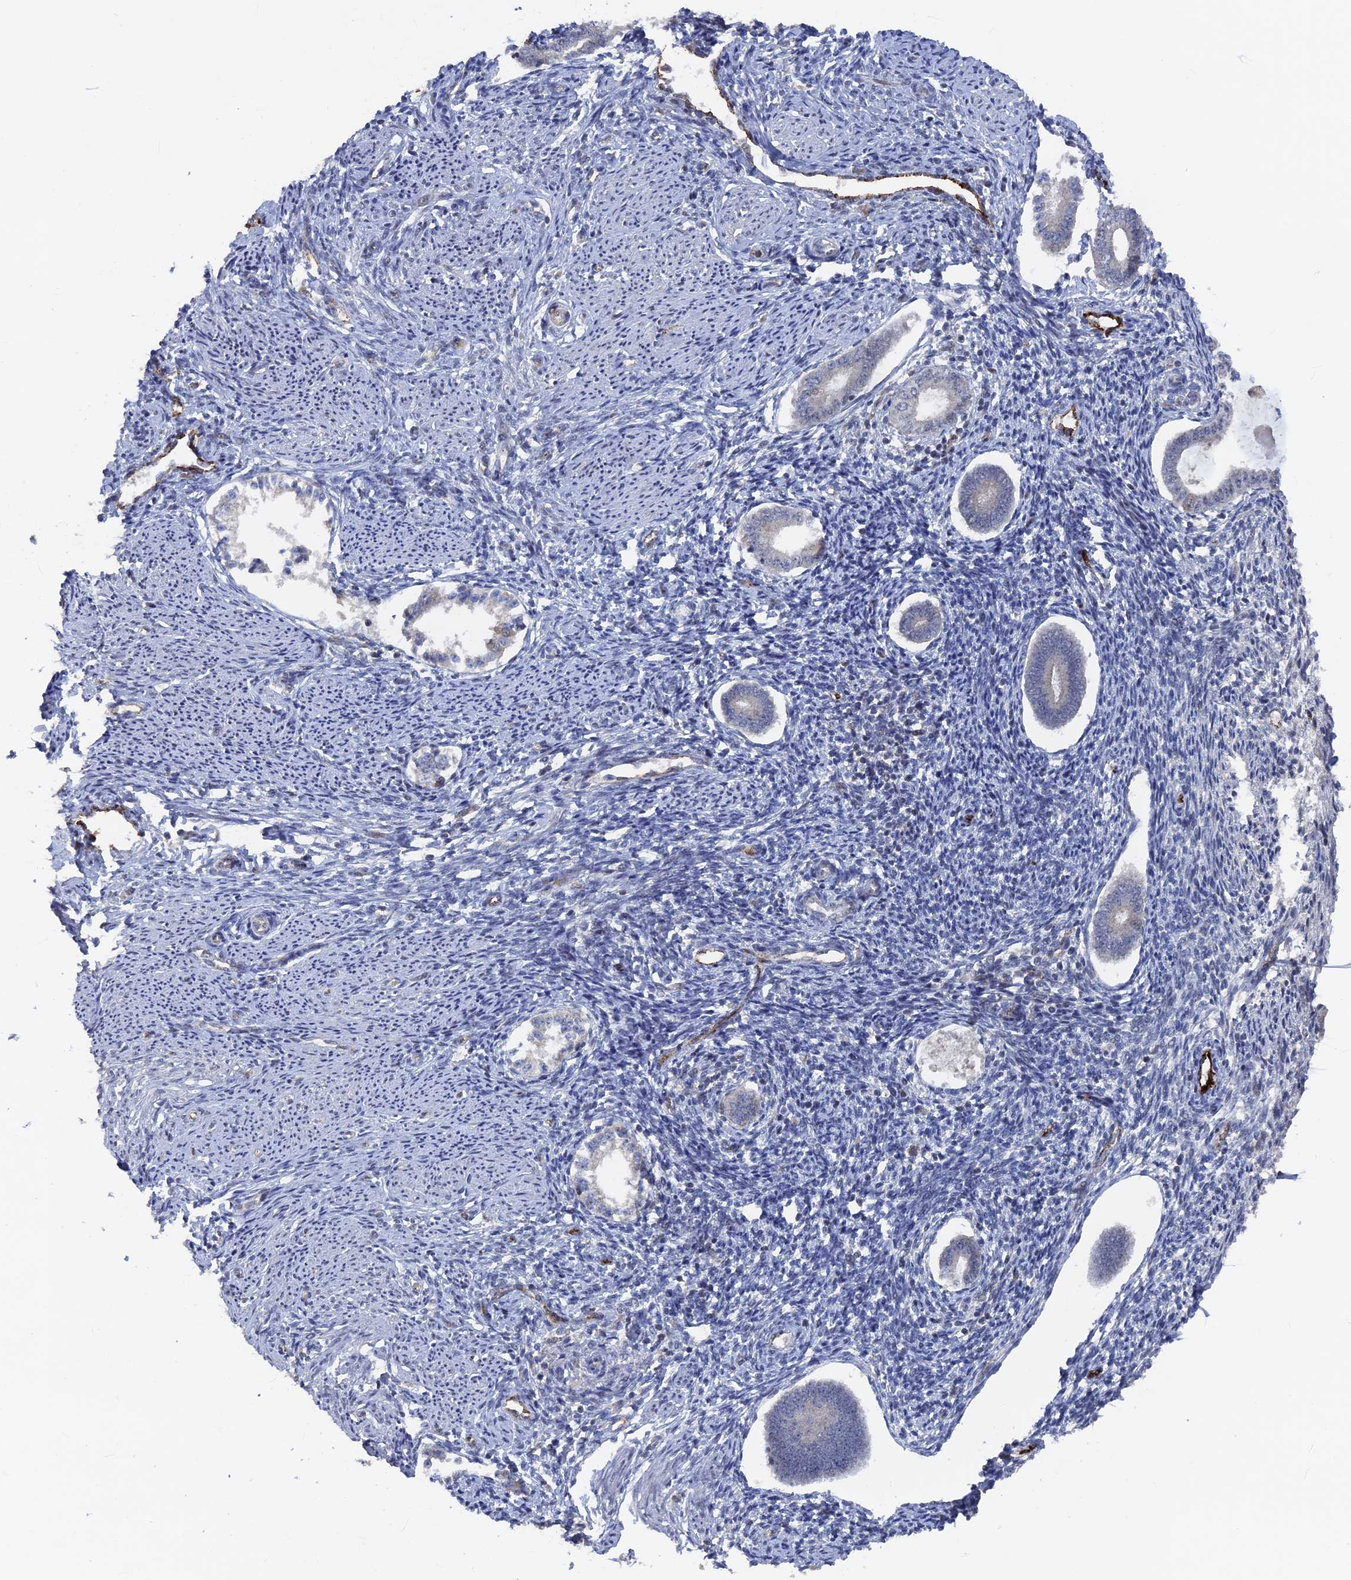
{"staining": {"intensity": "negative", "quantity": "none", "location": "none"}, "tissue": "endometrium", "cell_type": "Cells in endometrial stroma", "image_type": "normal", "snomed": [{"axis": "morphology", "description": "Normal tissue, NOS"}, {"axis": "topography", "description": "Endometrium"}], "caption": "DAB (3,3'-diaminobenzidine) immunohistochemical staining of unremarkable human endometrium displays no significant expression in cells in endometrial stroma. The staining is performed using DAB brown chromogen with nuclei counter-stained in using hematoxylin.", "gene": "SH3D21", "patient": {"sex": "female", "age": 56}}